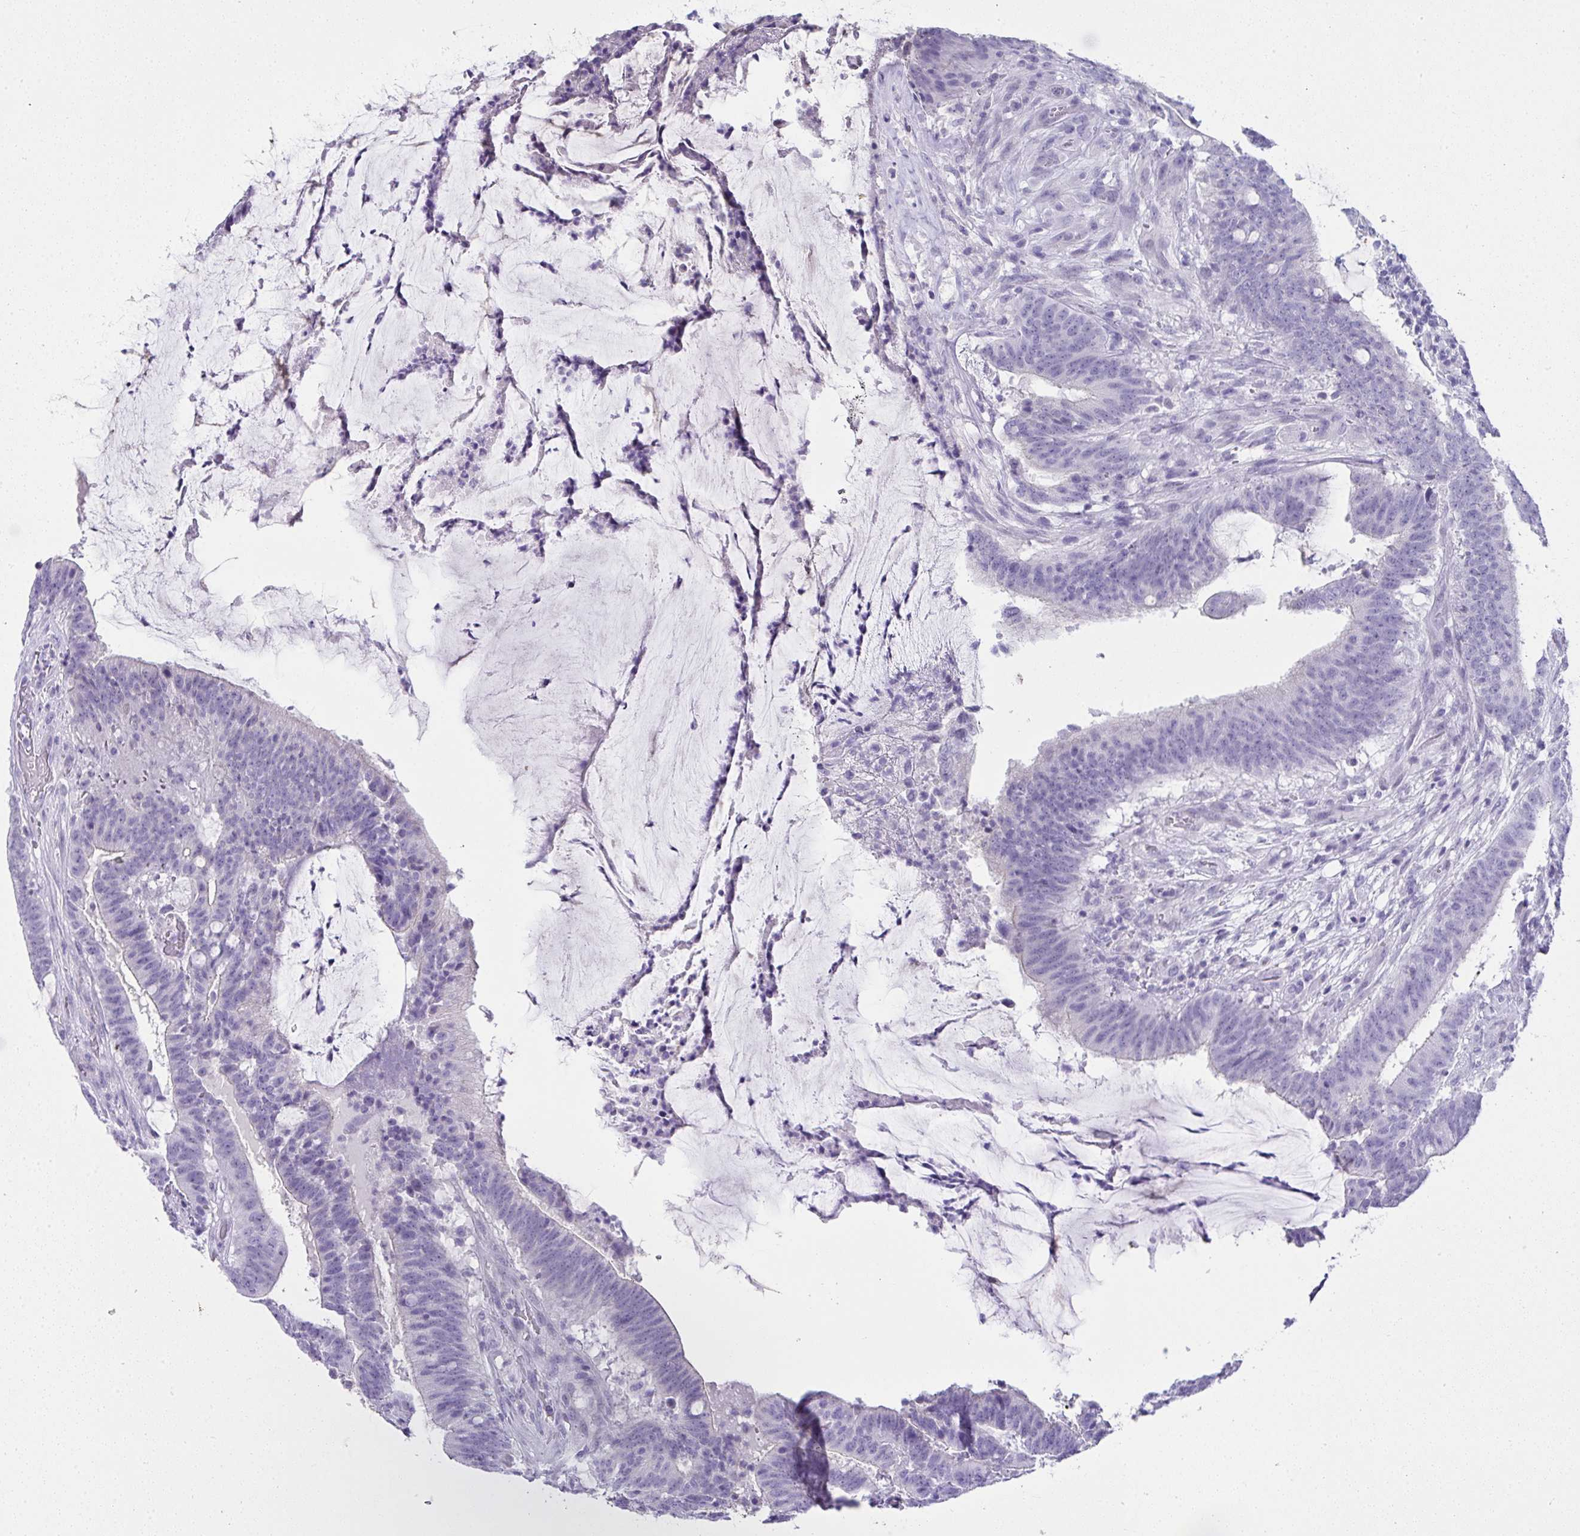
{"staining": {"intensity": "negative", "quantity": "none", "location": "none"}, "tissue": "colorectal cancer", "cell_type": "Tumor cells", "image_type": "cancer", "snomed": [{"axis": "morphology", "description": "Adenocarcinoma, NOS"}, {"axis": "topography", "description": "Colon"}], "caption": "Immunohistochemistry image of neoplastic tissue: human colorectal cancer stained with DAB (3,3'-diaminobenzidine) exhibits no significant protein staining in tumor cells.", "gene": "RNF183", "patient": {"sex": "female", "age": 43}}